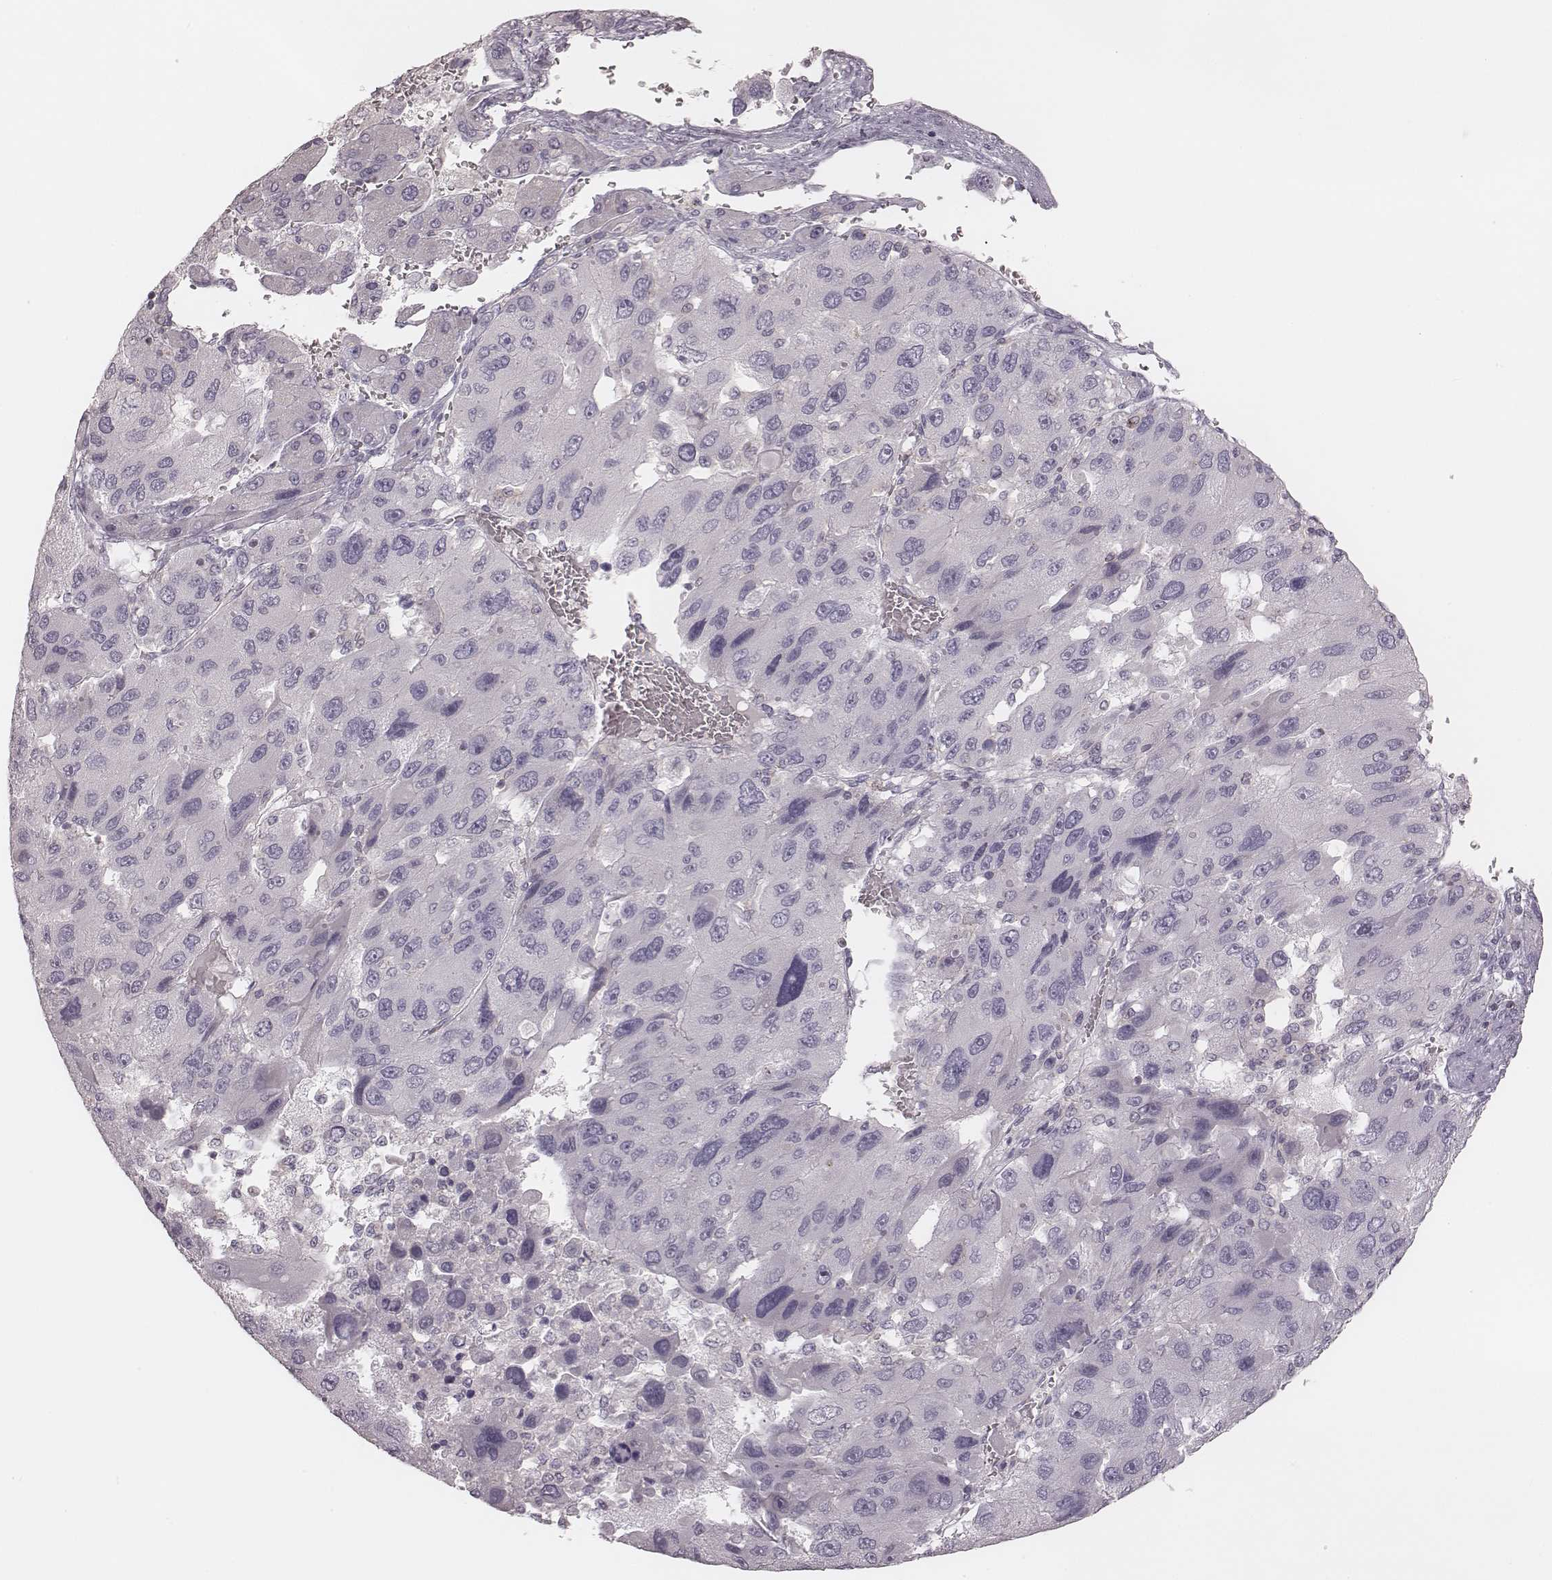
{"staining": {"intensity": "negative", "quantity": "none", "location": "none"}, "tissue": "liver cancer", "cell_type": "Tumor cells", "image_type": "cancer", "snomed": [{"axis": "morphology", "description": "Carcinoma, Hepatocellular, NOS"}, {"axis": "topography", "description": "Liver"}], "caption": "Immunohistochemical staining of liver hepatocellular carcinoma shows no significant positivity in tumor cells. (Brightfield microscopy of DAB IHC at high magnification).", "gene": "MSX1", "patient": {"sex": "female", "age": 41}}